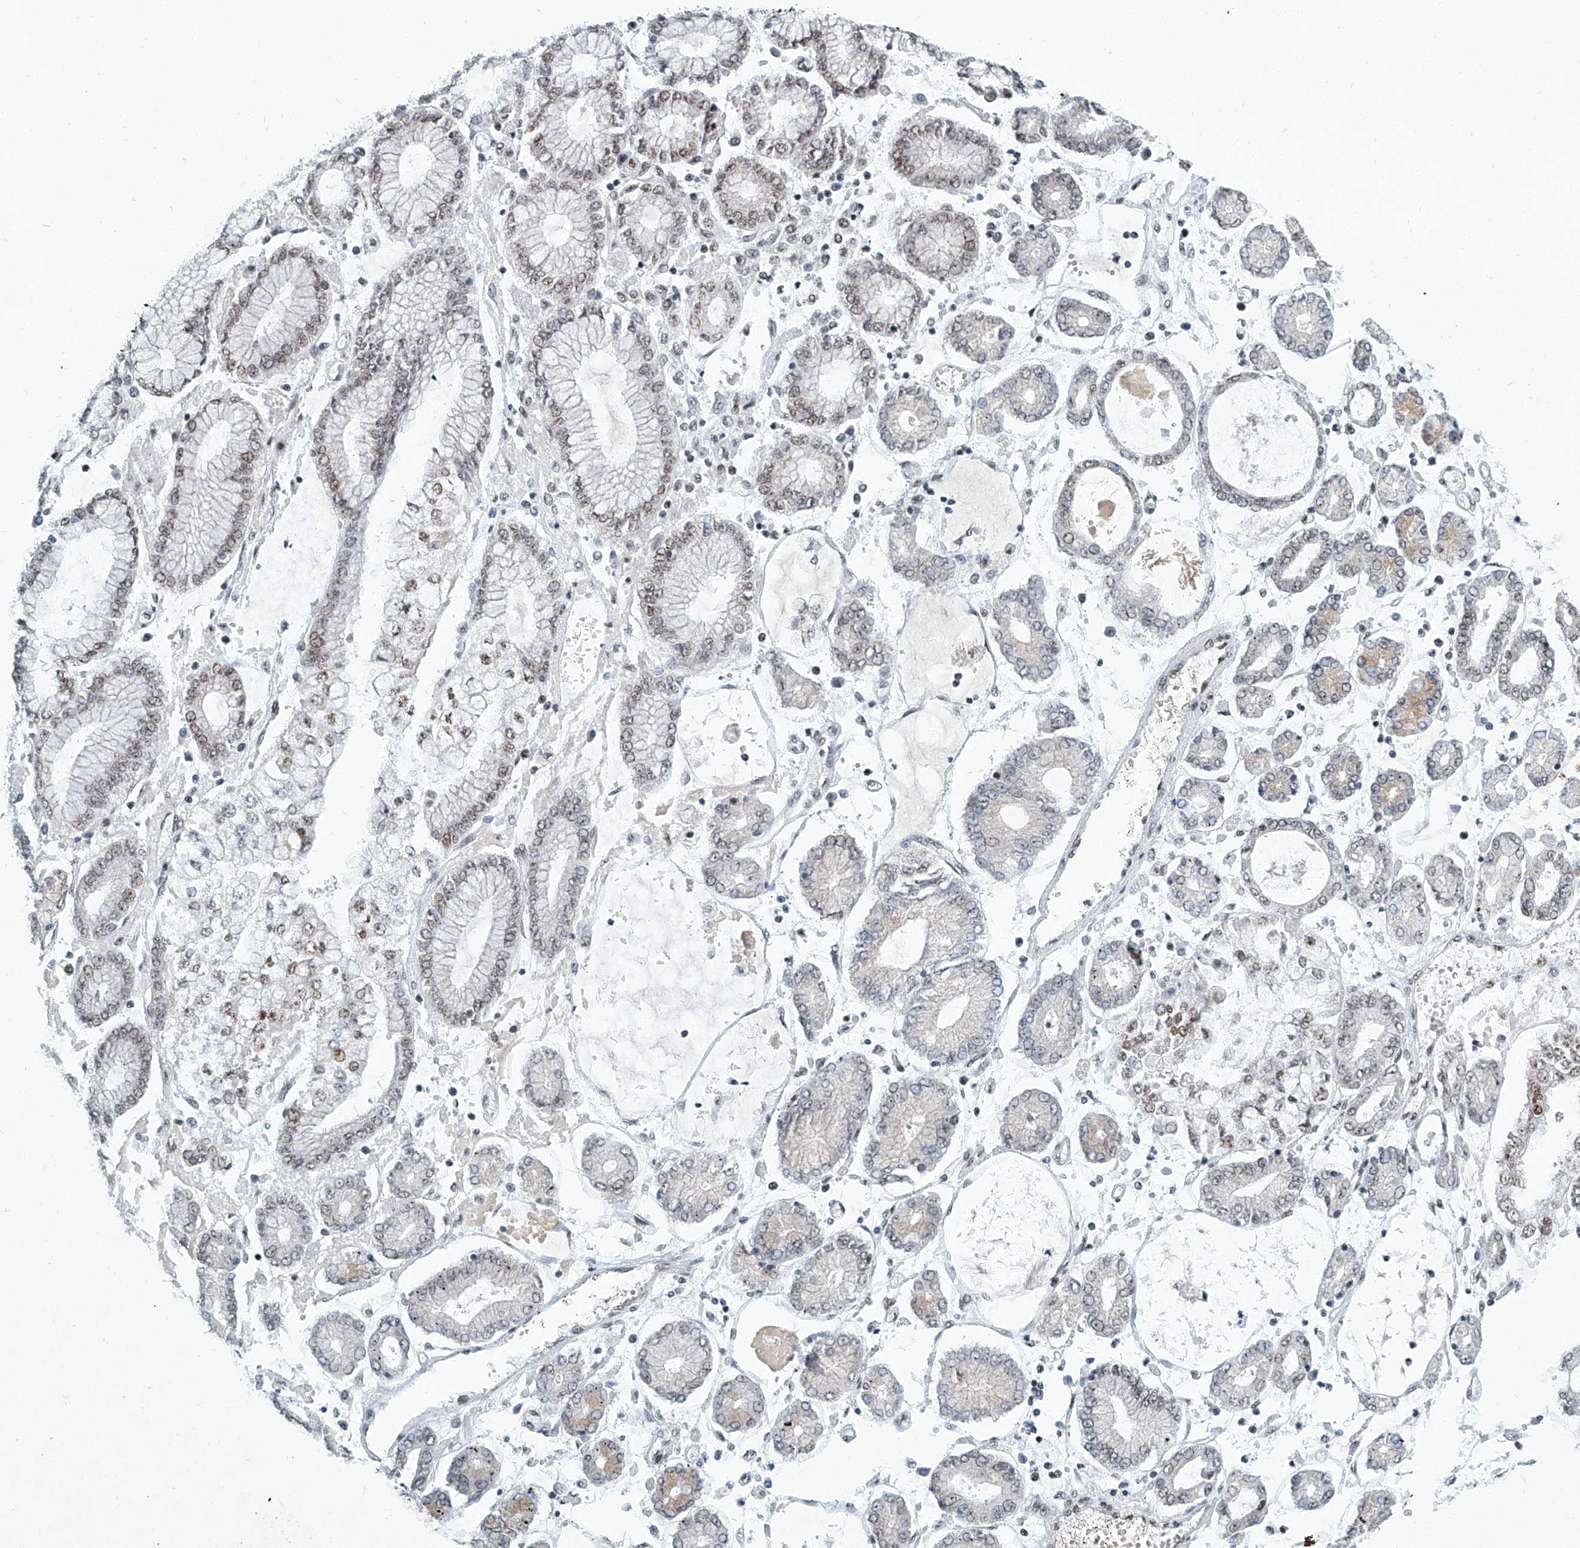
{"staining": {"intensity": "moderate", "quantity": "<25%", "location": "nuclear"}, "tissue": "stomach cancer", "cell_type": "Tumor cells", "image_type": "cancer", "snomed": [{"axis": "morphology", "description": "Adenocarcinoma, NOS"}, {"axis": "topography", "description": "Stomach"}], "caption": "Stomach cancer (adenocarcinoma) stained for a protein reveals moderate nuclear positivity in tumor cells.", "gene": "TFDP1", "patient": {"sex": "male", "age": 76}}